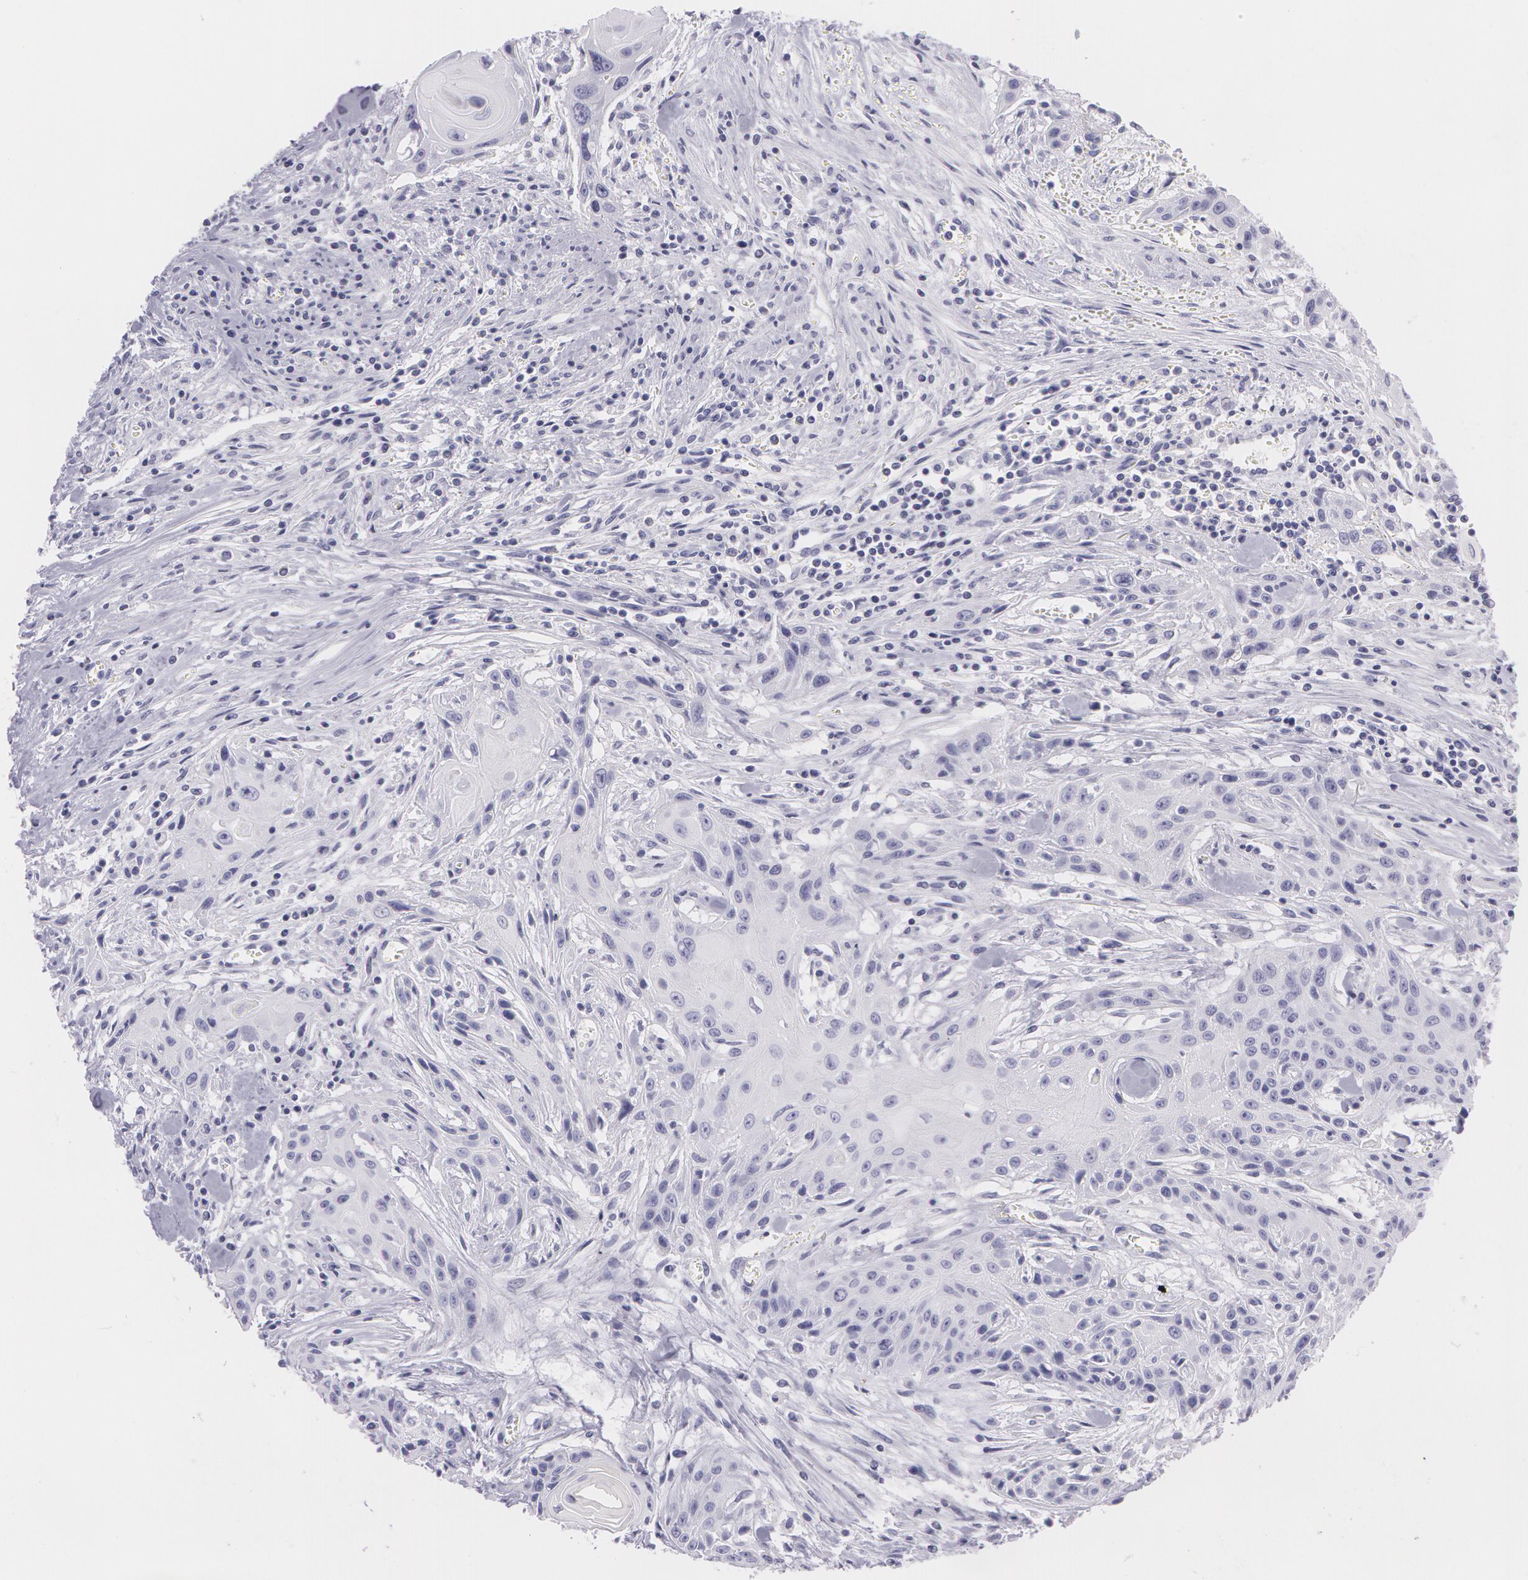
{"staining": {"intensity": "negative", "quantity": "none", "location": "none"}, "tissue": "head and neck cancer", "cell_type": "Tumor cells", "image_type": "cancer", "snomed": [{"axis": "morphology", "description": "Squamous cell carcinoma, NOS"}, {"axis": "morphology", "description": "Squamous cell carcinoma, metastatic, NOS"}, {"axis": "topography", "description": "Lymph node"}, {"axis": "topography", "description": "Salivary gland"}, {"axis": "topography", "description": "Head-Neck"}], "caption": "A histopathology image of head and neck cancer (squamous cell carcinoma) stained for a protein displays no brown staining in tumor cells.", "gene": "SNCG", "patient": {"sex": "female", "age": 74}}